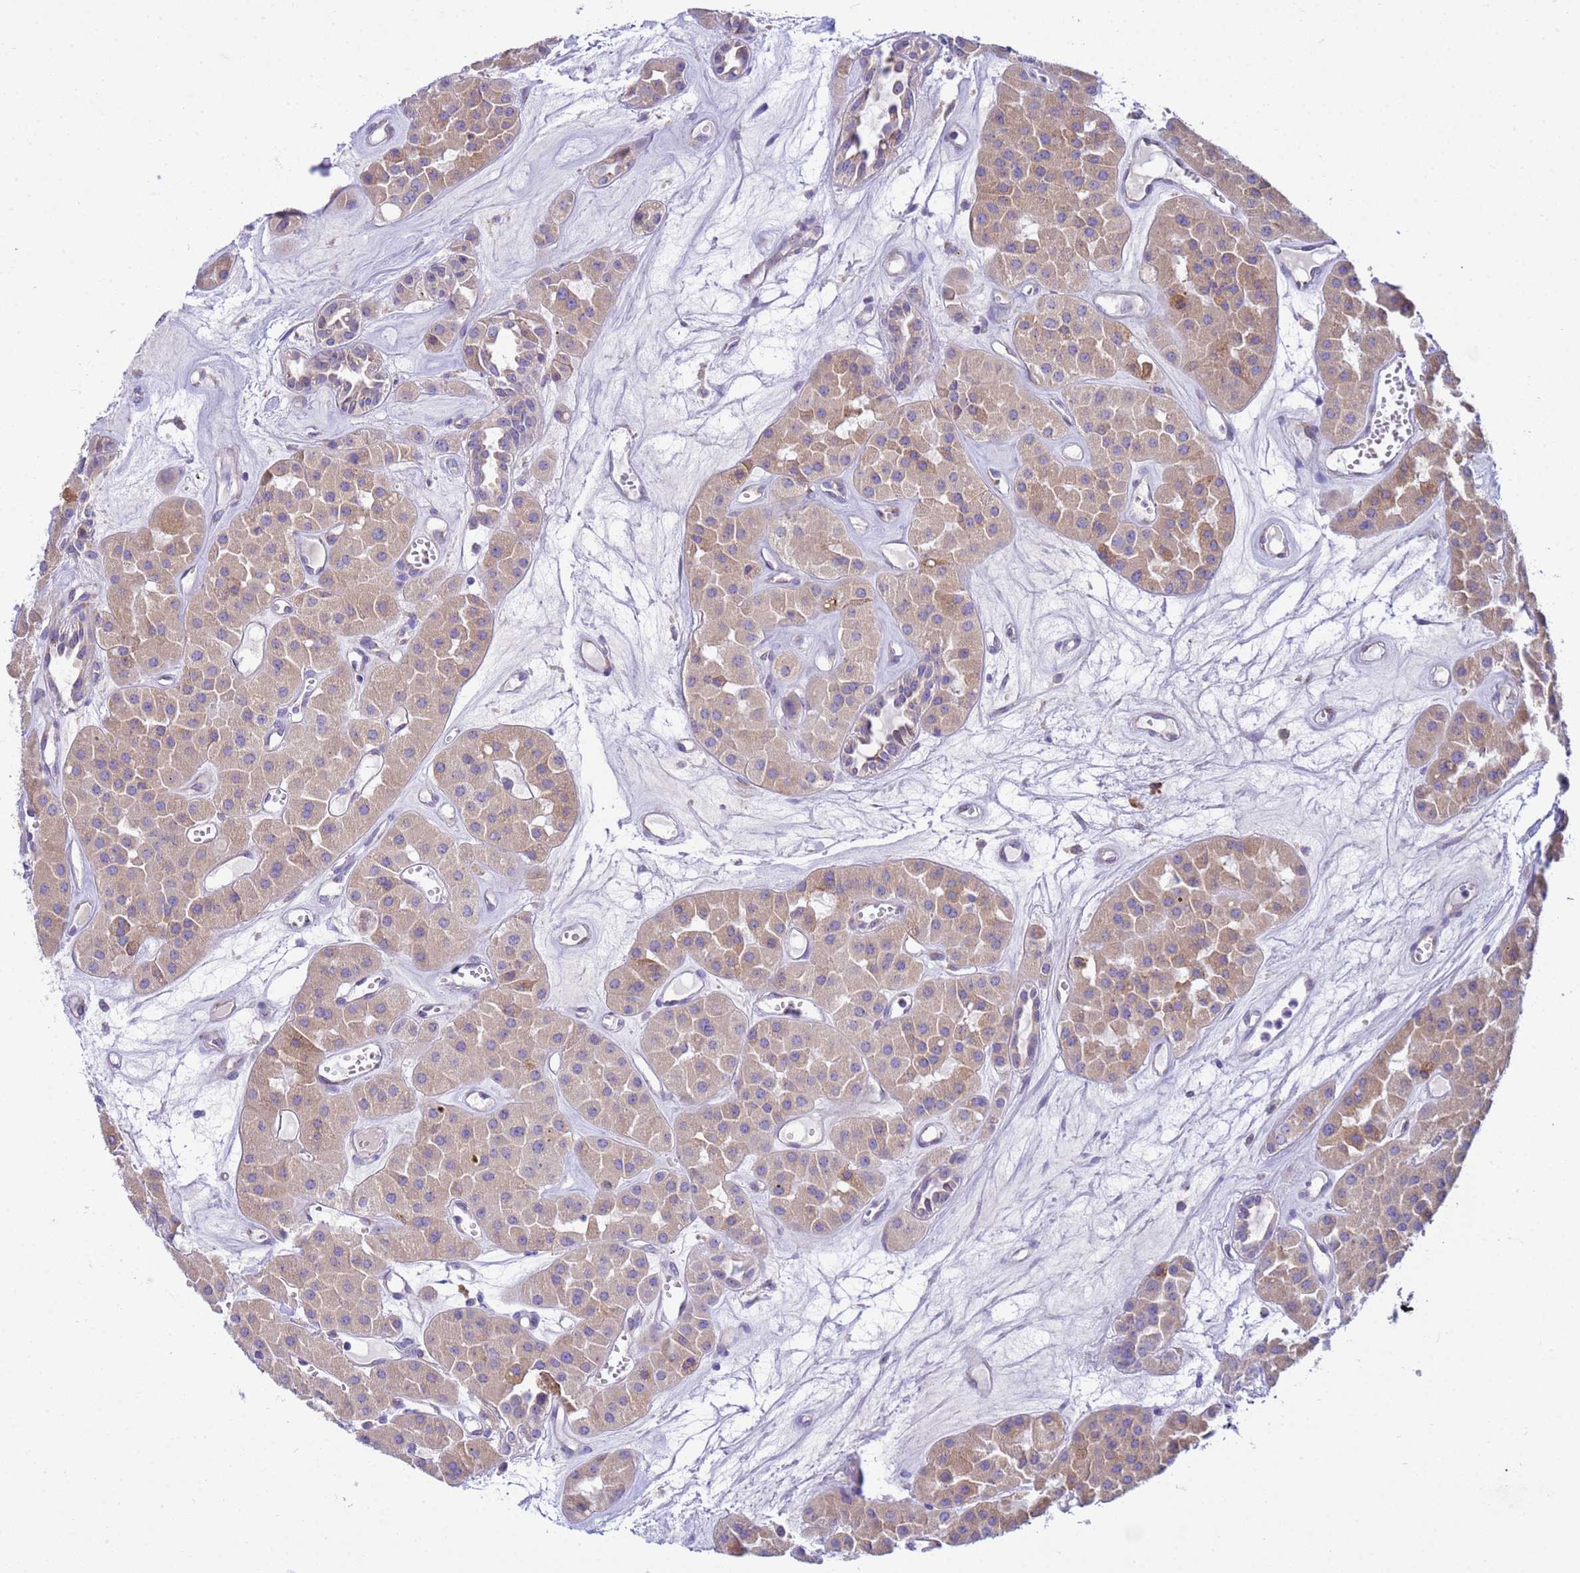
{"staining": {"intensity": "moderate", "quantity": ">75%", "location": "cytoplasmic/membranous"}, "tissue": "renal cancer", "cell_type": "Tumor cells", "image_type": "cancer", "snomed": [{"axis": "morphology", "description": "Carcinoma, NOS"}, {"axis": "topography", "description": "Kidney"}], "caption": "Immunohistochemistry staining of carcinoma (renal), which exhibits medium levels of moderate cytoplasmic/membranous staining in about >75% of tumor cells indicating moderate cytoplasmic/membranous protein positivity. The staining was performed using DAB (3,3'-diaminobenzidine) (brown) for protein detection and nuclei were counterstained in hematoxylin (blue).", "gene": "THAP5", "patient": {"sex": "female", "age": 75}}